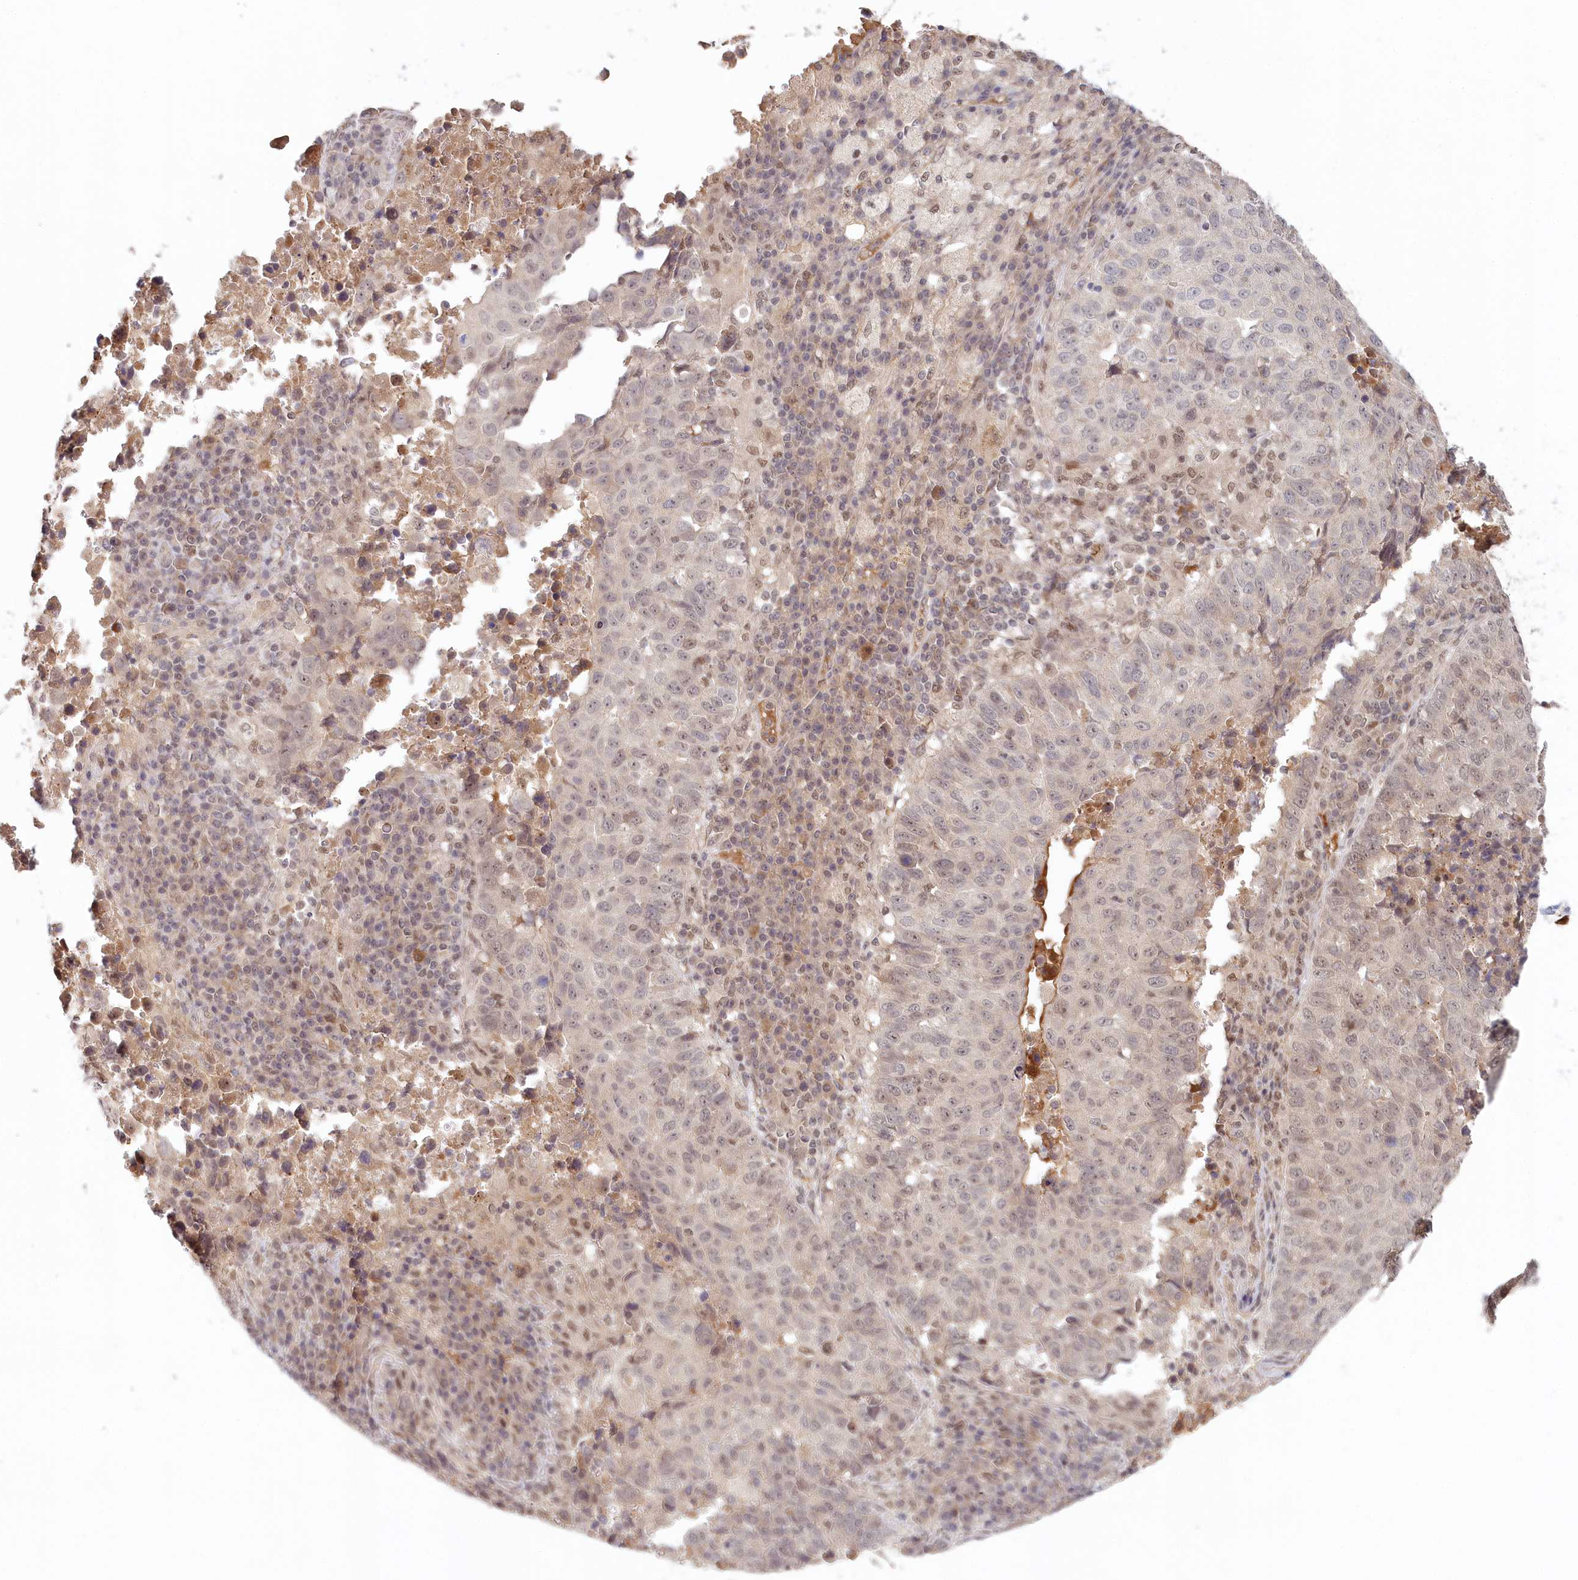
{"staining": {"intensity": "weak", "quantity": "25%-75%", "location": "nuclear"}, "tissue": "lung cancer", "cell_type": "Tumor cells", "image_type": "cancer", "snomed": [{"axis": "morphology", "description": "Squamous cell carcinoma, NOS"}, {"axis": "topography", "description": "Lung"}], "caption": "Immunohistochemical staining of human lung cancer displays low levels of weak nuclear expression in about 25%-75% of tumor cells.", "gene": "WAPL", "patient": {"sex": "male", "age": 73}}